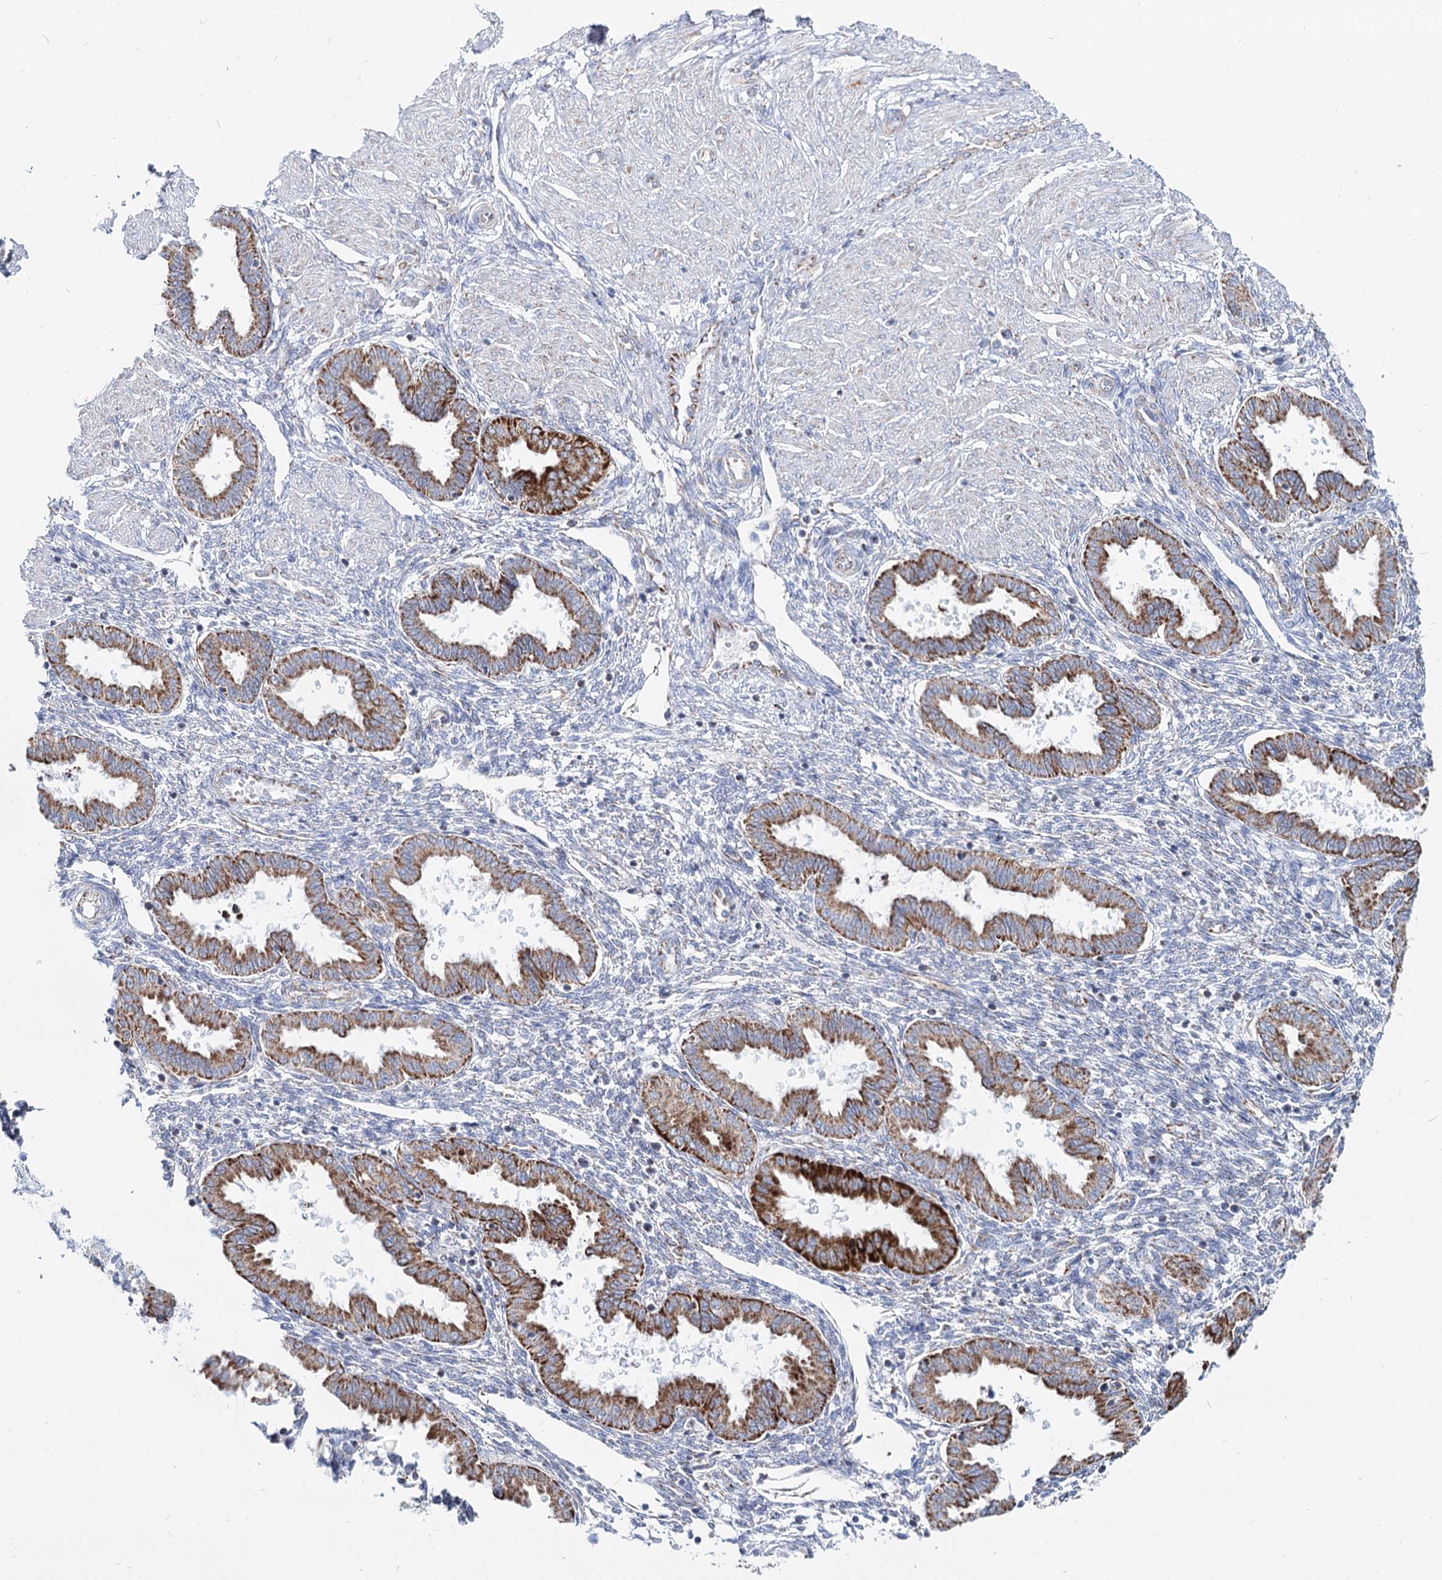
{"staining": {"intensity": "negative", "quantity": "none", "location": "none"}, "tissue": "endometrium", "cell_type": "Cells in endometrial stroma", "image_type": "normal", "snomed": [{"axis": "morphology", "description": "Normal tissue, NOS"}, {"axis": "topography", "description": "Endometrium"}], "caption": "The photomicrograph shows no staining of cells in endometrial stroma in unremarkable endometrium.", "gene": "MCCC2", "patient": {"sex": "female", "age": 33}}